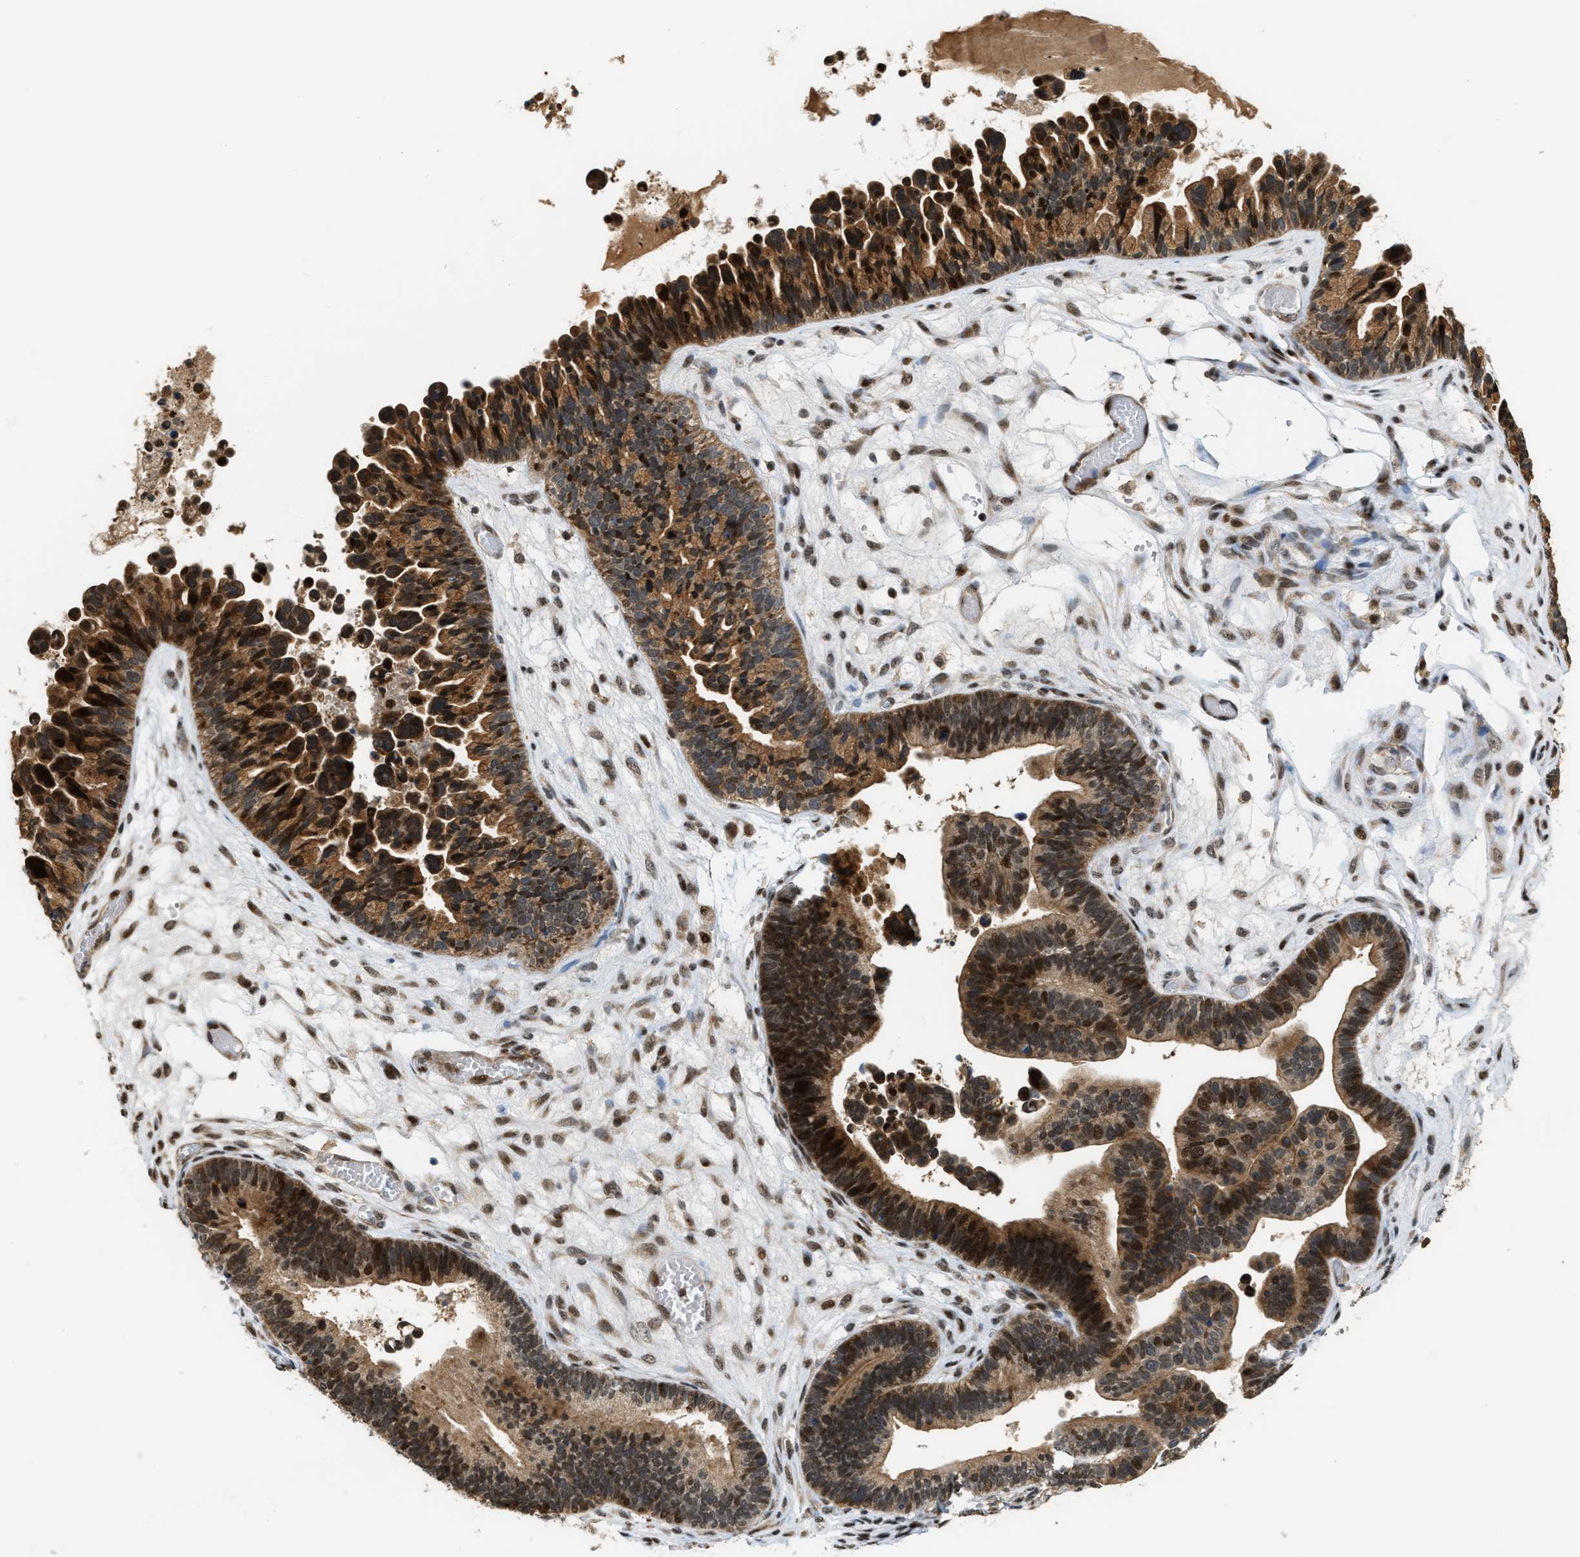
{"staining": {"intensity": "strong", "quantity": ">75%", "location": "cytoplasmic/membranous,nuclear"}, "tissue": "ovarian cancer", "cell_type": "Tumor cells", "image_type": "cancer", "snomed": [{"axis": "morphology", "description": "Cystadenocarcinoma, serous, NOS"}, {"axis": "topography", "description": "Ovary"}], "caption": "A high amount of strong cytoplasmic/membranous and nuclear staining is appreciated in about >75% of tumor cells in ovarian serous cystadenocarcinoma tissue.", "gene": "SERTAD2", "patient": {"sex": "female", "age": 56}}